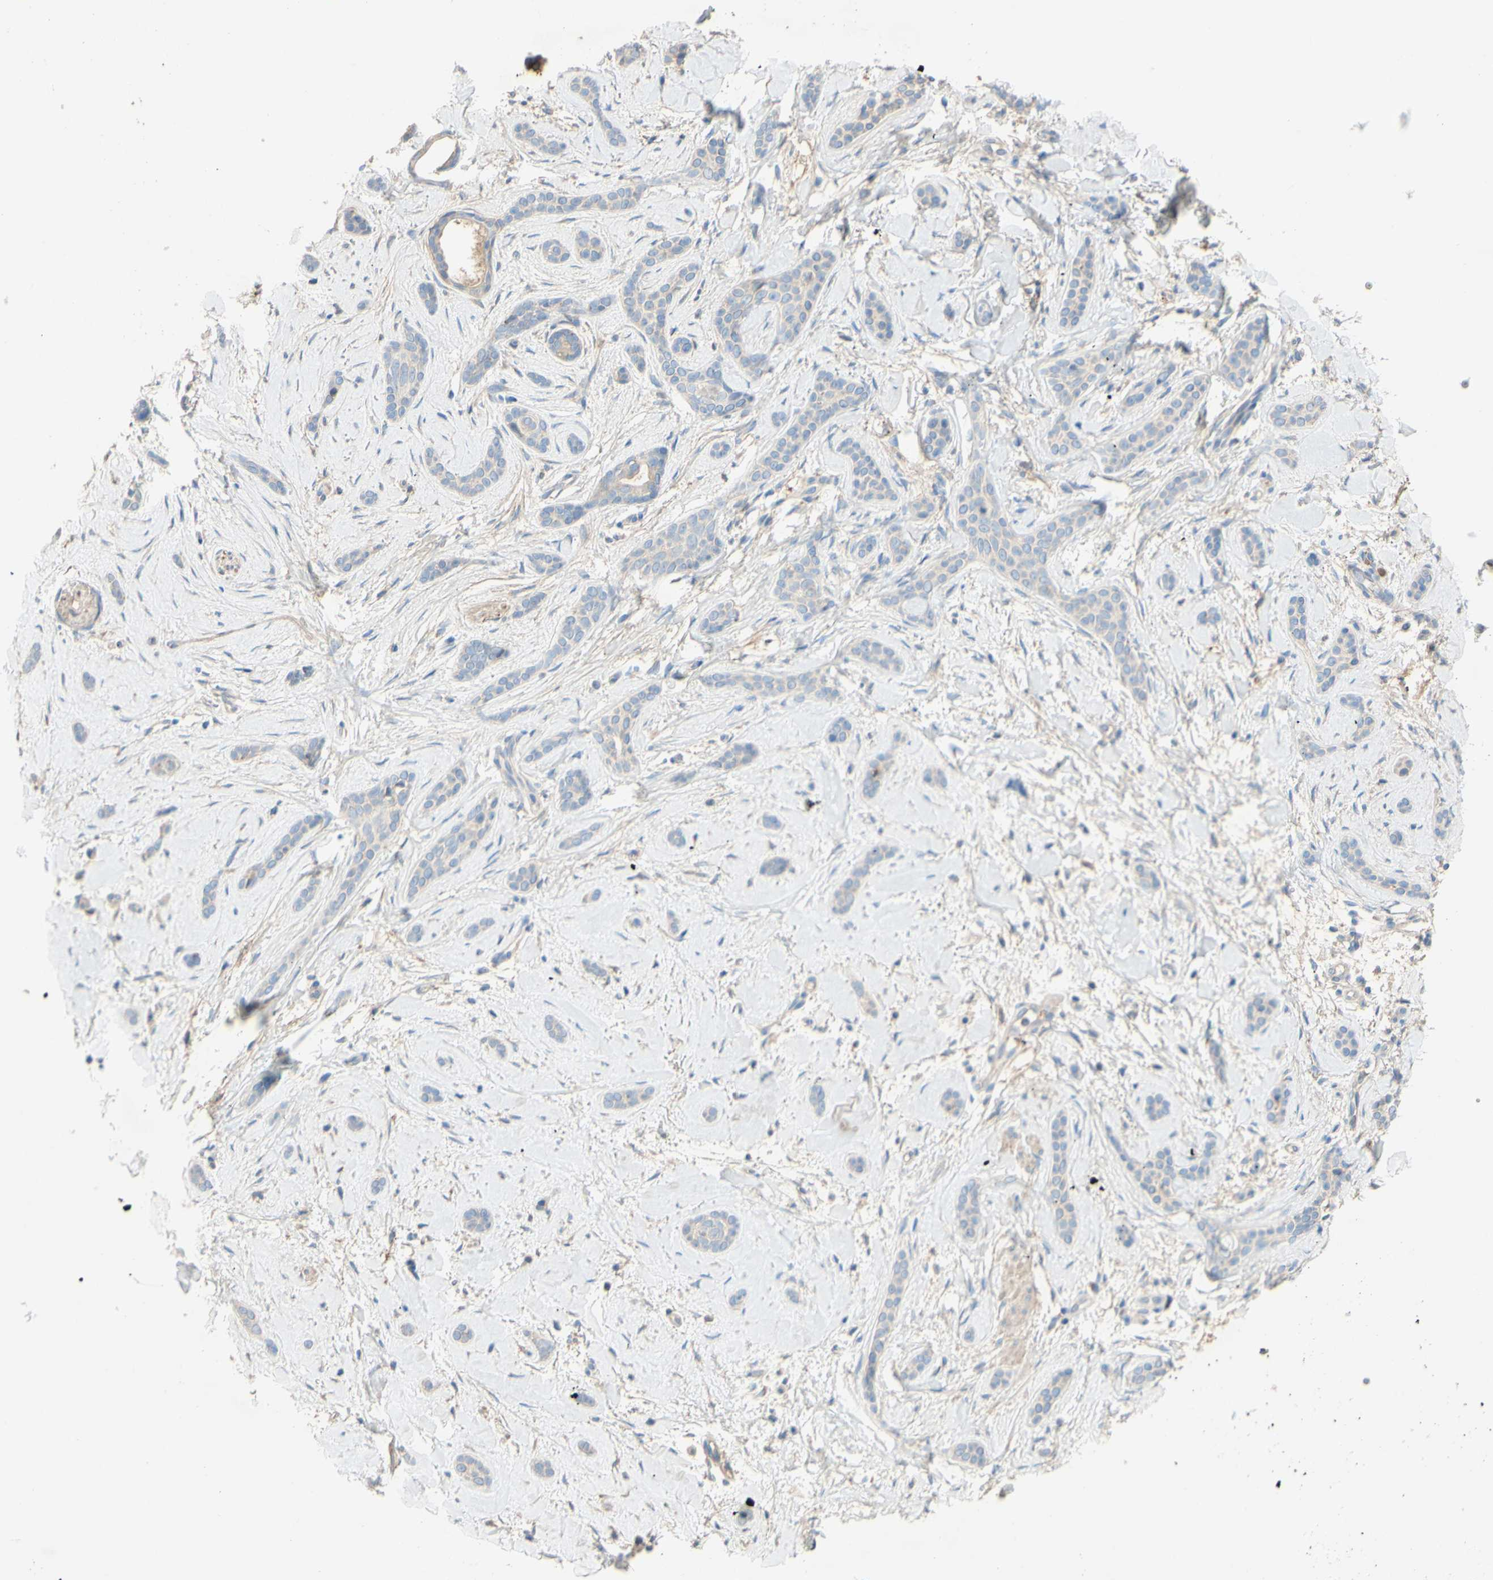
{"staining": {"intensity": "negative", "quantity": "none", "location": "none"}, "tissue": "skin cancer", "cell_type": "Tumor cells", "image_type": "cancer", "snomed": [{"axis": "morphology", "description": "Basal cell carcinoma"}, {"axis": "morphology", "description": "Adnexal tumor, benign"}, {"axis": "topography", "description": "Skin"}], "caption": "Tumor cells show no significant protein positivity in skin cancer.", "gene": "DKK3", "patient": {"sex": "female", "age": 42}}